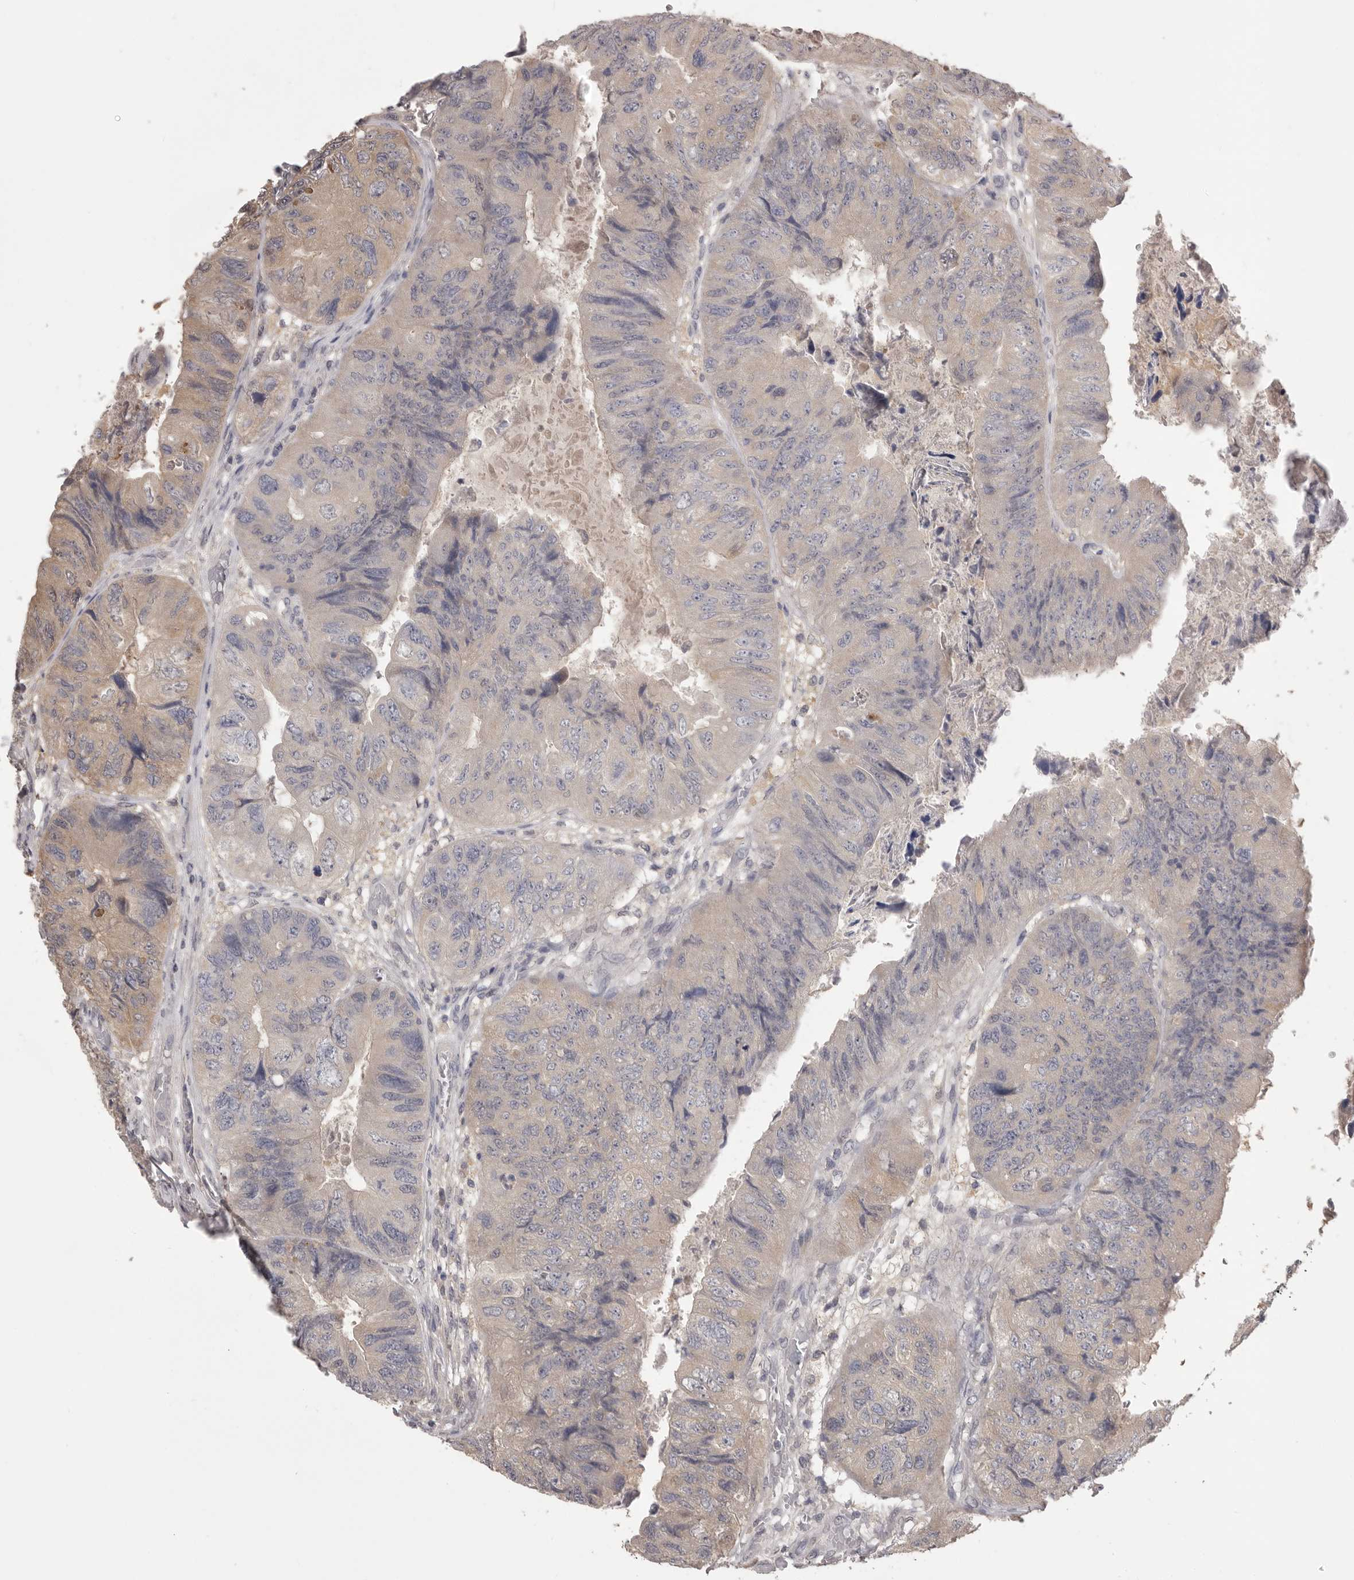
{"staining": {"intensity": "weak", "quantity": "25%-75%", "location": "cytoplasmic/membranous"}, "tissue": "colorectal cancer", "cell_type": "Tumor cells", "image_type": "cancer", "snomed": [{"axis": "morphology", "description": "Adenocarcinoma, NOS"}, {"axis": "topography", "description": "Rectum"}], "caption": "Protein positivity by IHC reveals weak cytoplasmic/membranous positivity in about 25%-75% of tumor cells in colorectal cancer (adenocarcinoma).", "gene": "MDH1", "patient": {"sex": "male", "age": 63}}